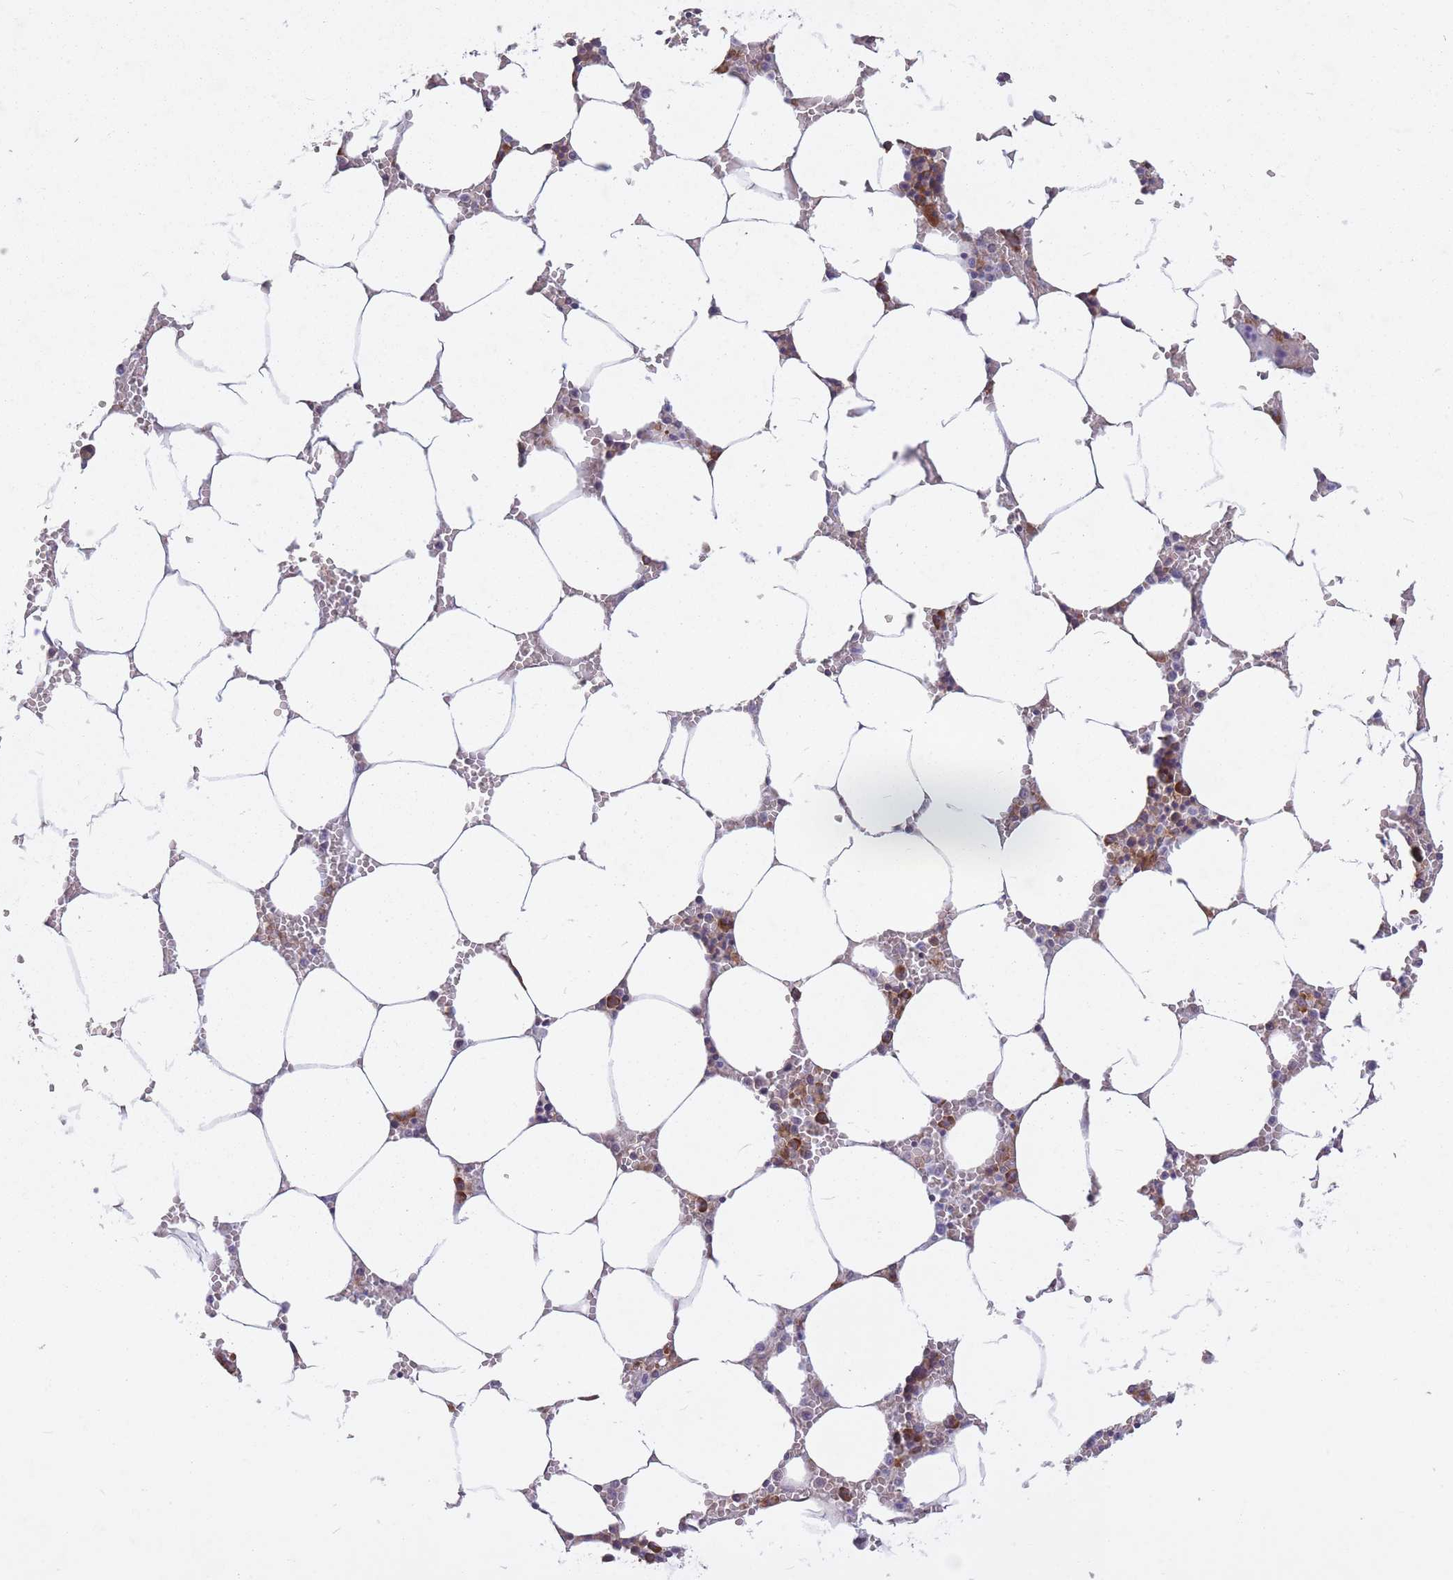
{"staining": {"intensity": "strong", "quantity": "25%-75%", "location": "cytoplasmic/membranous"}, "tissue": "bone marrow", "cell_type": "Hematopoietic cells", "image_type": "normal", "snomed": [{"axis": "morphology", "description": "Normal tissue, NOS"}, {"axis": "topography", "description": "Bone marrow"}], "caption": "An immunohistochemistry (IHC) micrograph of benign tissue is shown. Protein staining in brown shows strong cytoplasmic/membranous positivity in bone marrow within hematopoietic cells.", "gene": "CCDC124", "patient": {"sex": "male", "age": 70}}